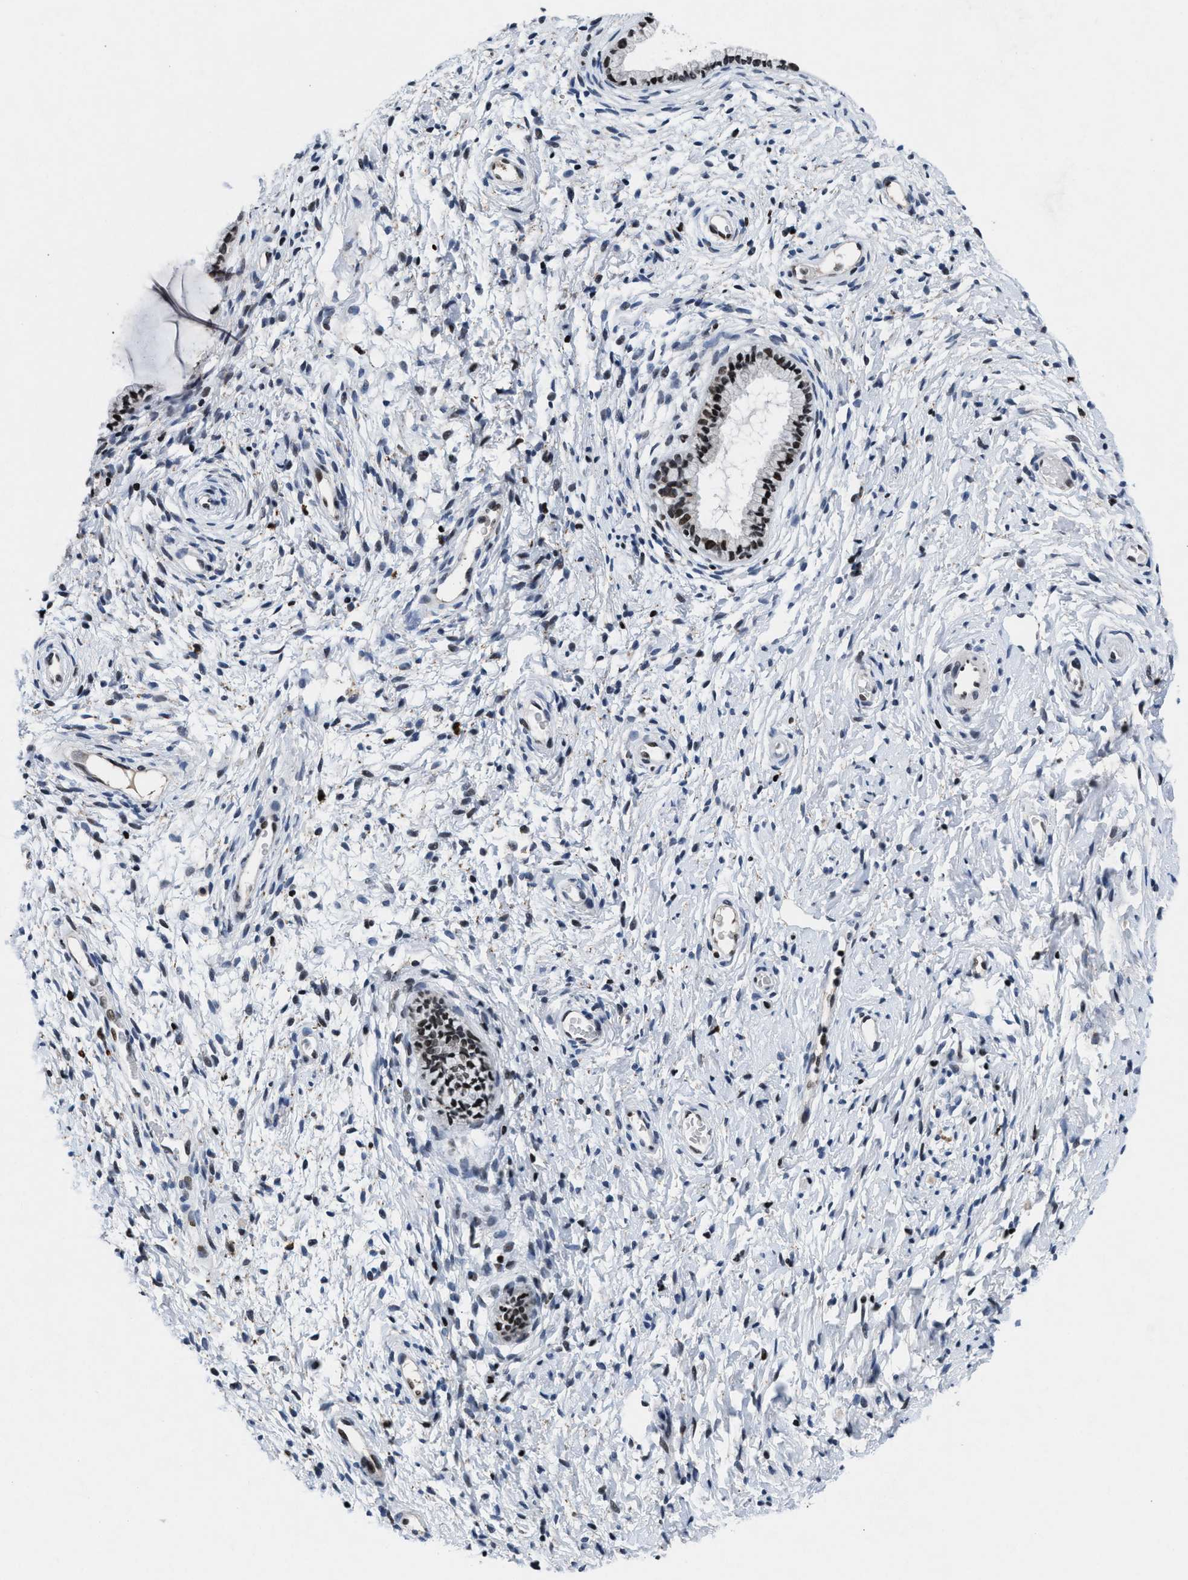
{"staining": {"intensity": "moderate", "quantity": "25%-75%", "location": "nuclear"}, "tissue": "cervix", "cell_type": "Glandular cells", "image_type": "normal", "snomed": [{"axis": "morphology", "description": "Normal tissue, NOS"}, {"axis": "topography", "description": "Cervix"}], "caption": "Protein staining of normal cervix demonstrates moderate nuclear positivity in approximately 25%-75% of glandular cells.", "gene": "WDR81", "patient": {"sex": "female", "age": 72}}